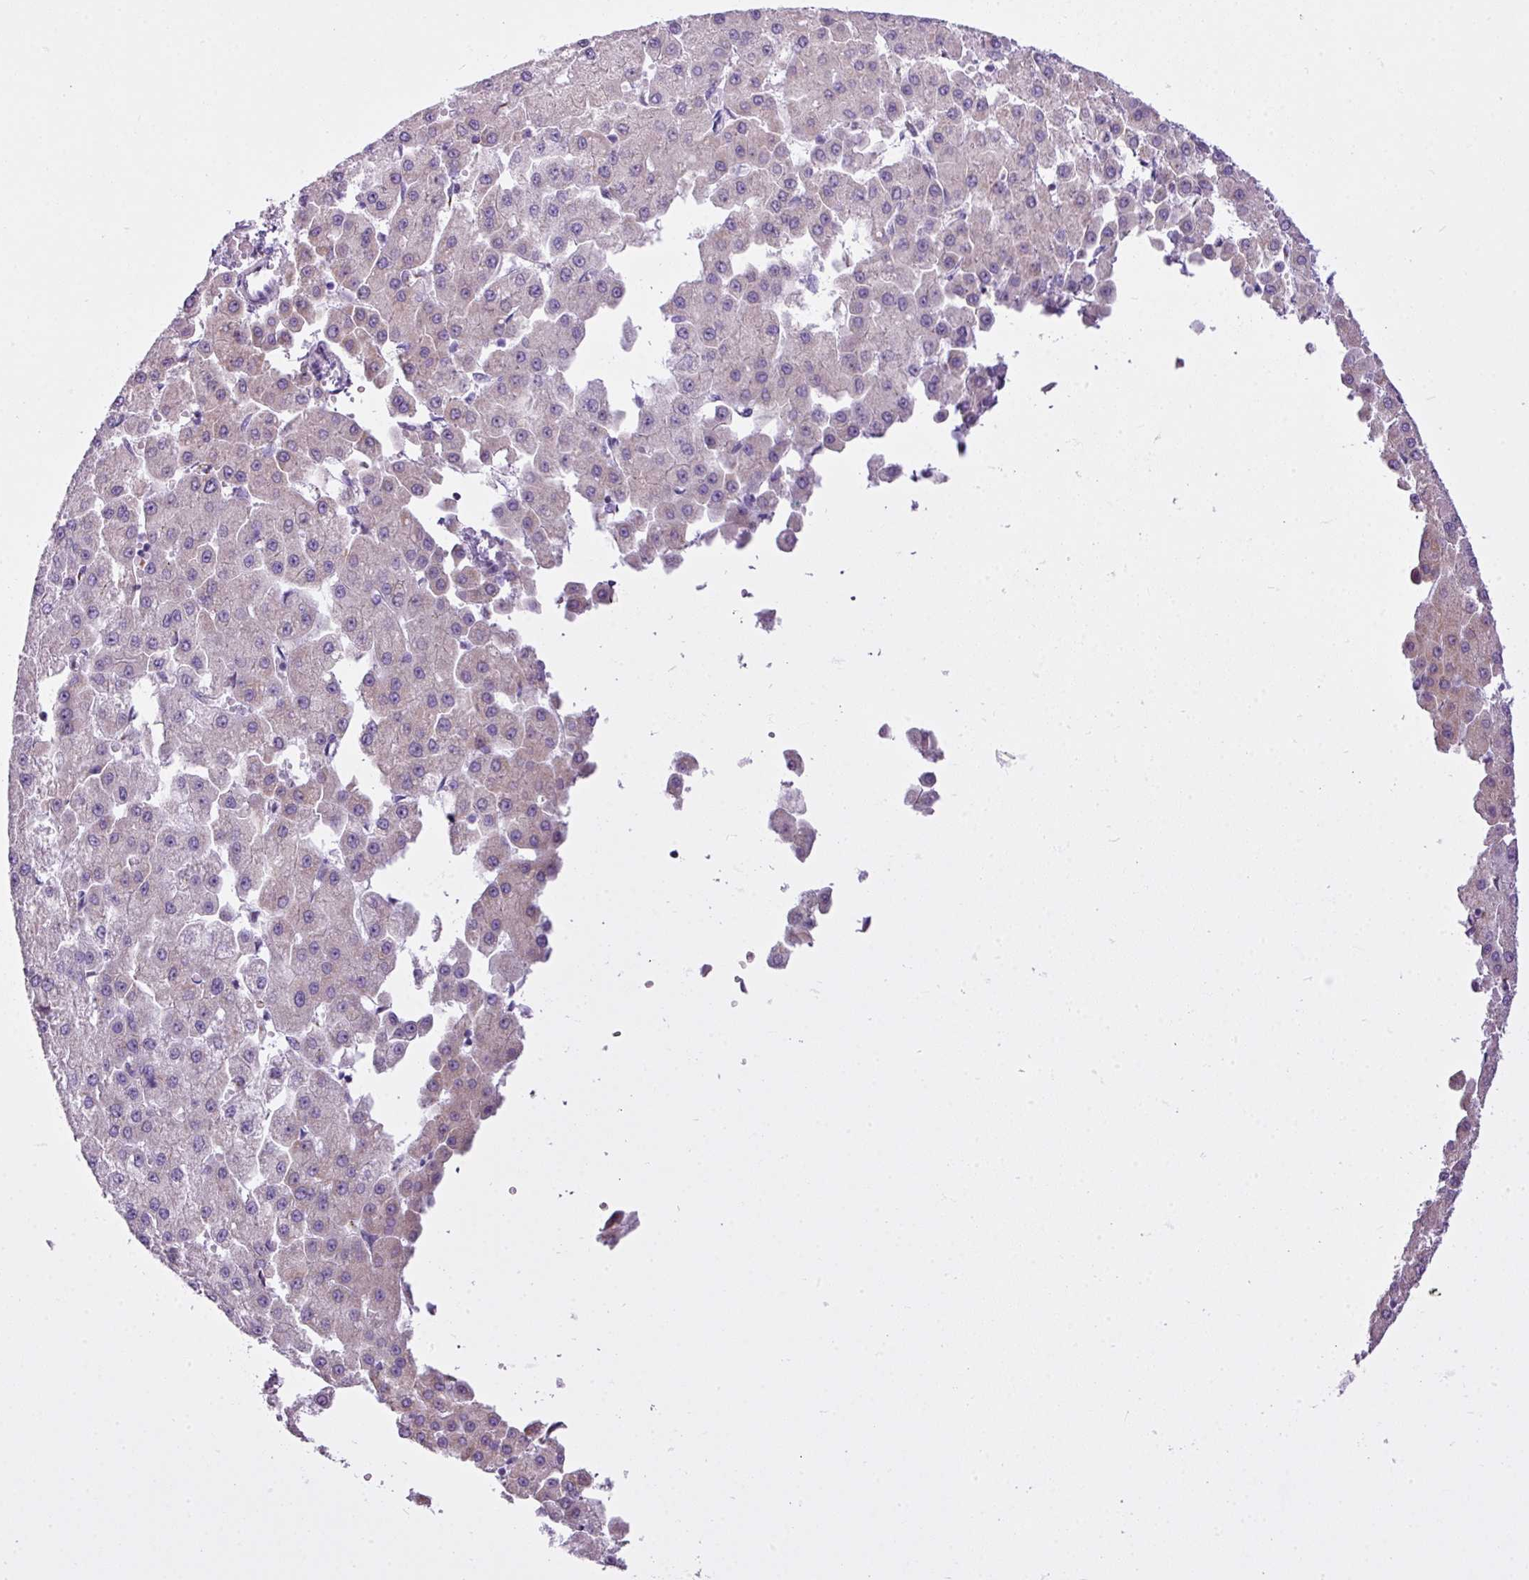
{"staining": {"intensity": "weak", "quantity": "<25%", "location": "cytoplasmic/membranous"}, "tissue": "liver cancer", "cell_type": "Tumor cells", "image_type": "cancer", "snomed": [{"axis": "morphology", "description": "Carcinoma, Hepatocellular, NOS"}, {"axis": "topography", "description": "Liver"}], "caption": "An IHC photomicrograph of liver cancer is shown. There is no staining in tumor cells of liver cancer. (DAB (3,3'-diaminobenzidine) immunohistochemistry (IHC), high magnification).", "gene": "FAM43A", "patient": {"sex": "male", "age": 47}}